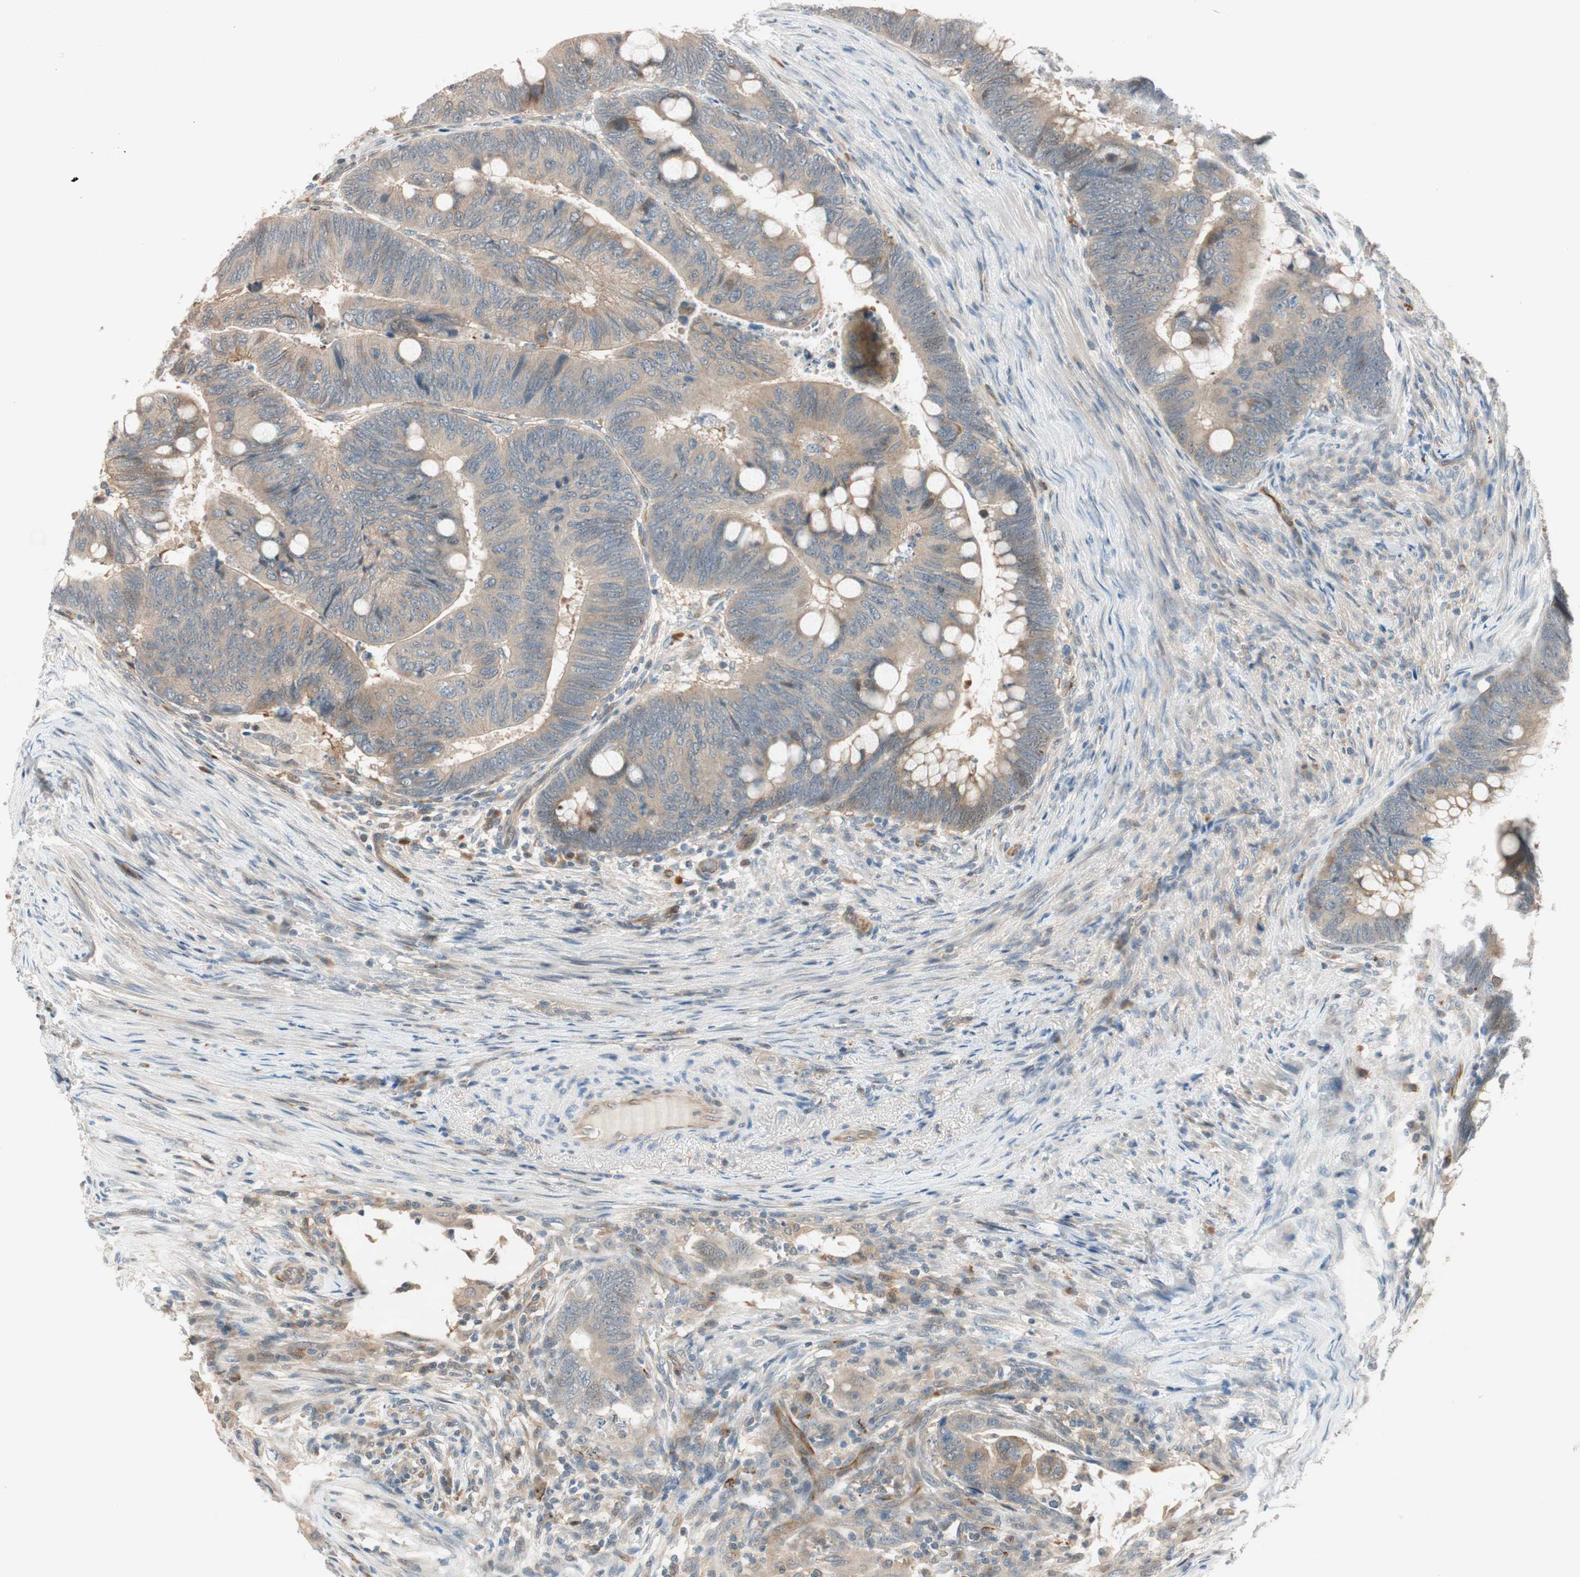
{"staining": {"intensity": "weak", "quantity": ">75%", "location": "cytoplasmic/membranous"}, "tissue": "colorectal cancer", "cell_type": "Tumor cells", "image_type": "cancer", "snomed": [{"axis": "morphology", "description": "Normal tissue, NOS"}, {"axis": "morphology", "description": "Adenocarcinoma, NOS"}, {"axis": "topography", "description": "Rectum"}, {"axis": "topography", "description": "Peripheral nerve tissue"}], "caption": "A photomicrograph of human colorectal adenocarcinoma stained for a protein displays weak cytoplasmic/membranous brown staining in tumor cells.", "gene": "PIK3R3", "patient": {"sex": "male", "age": 92}}